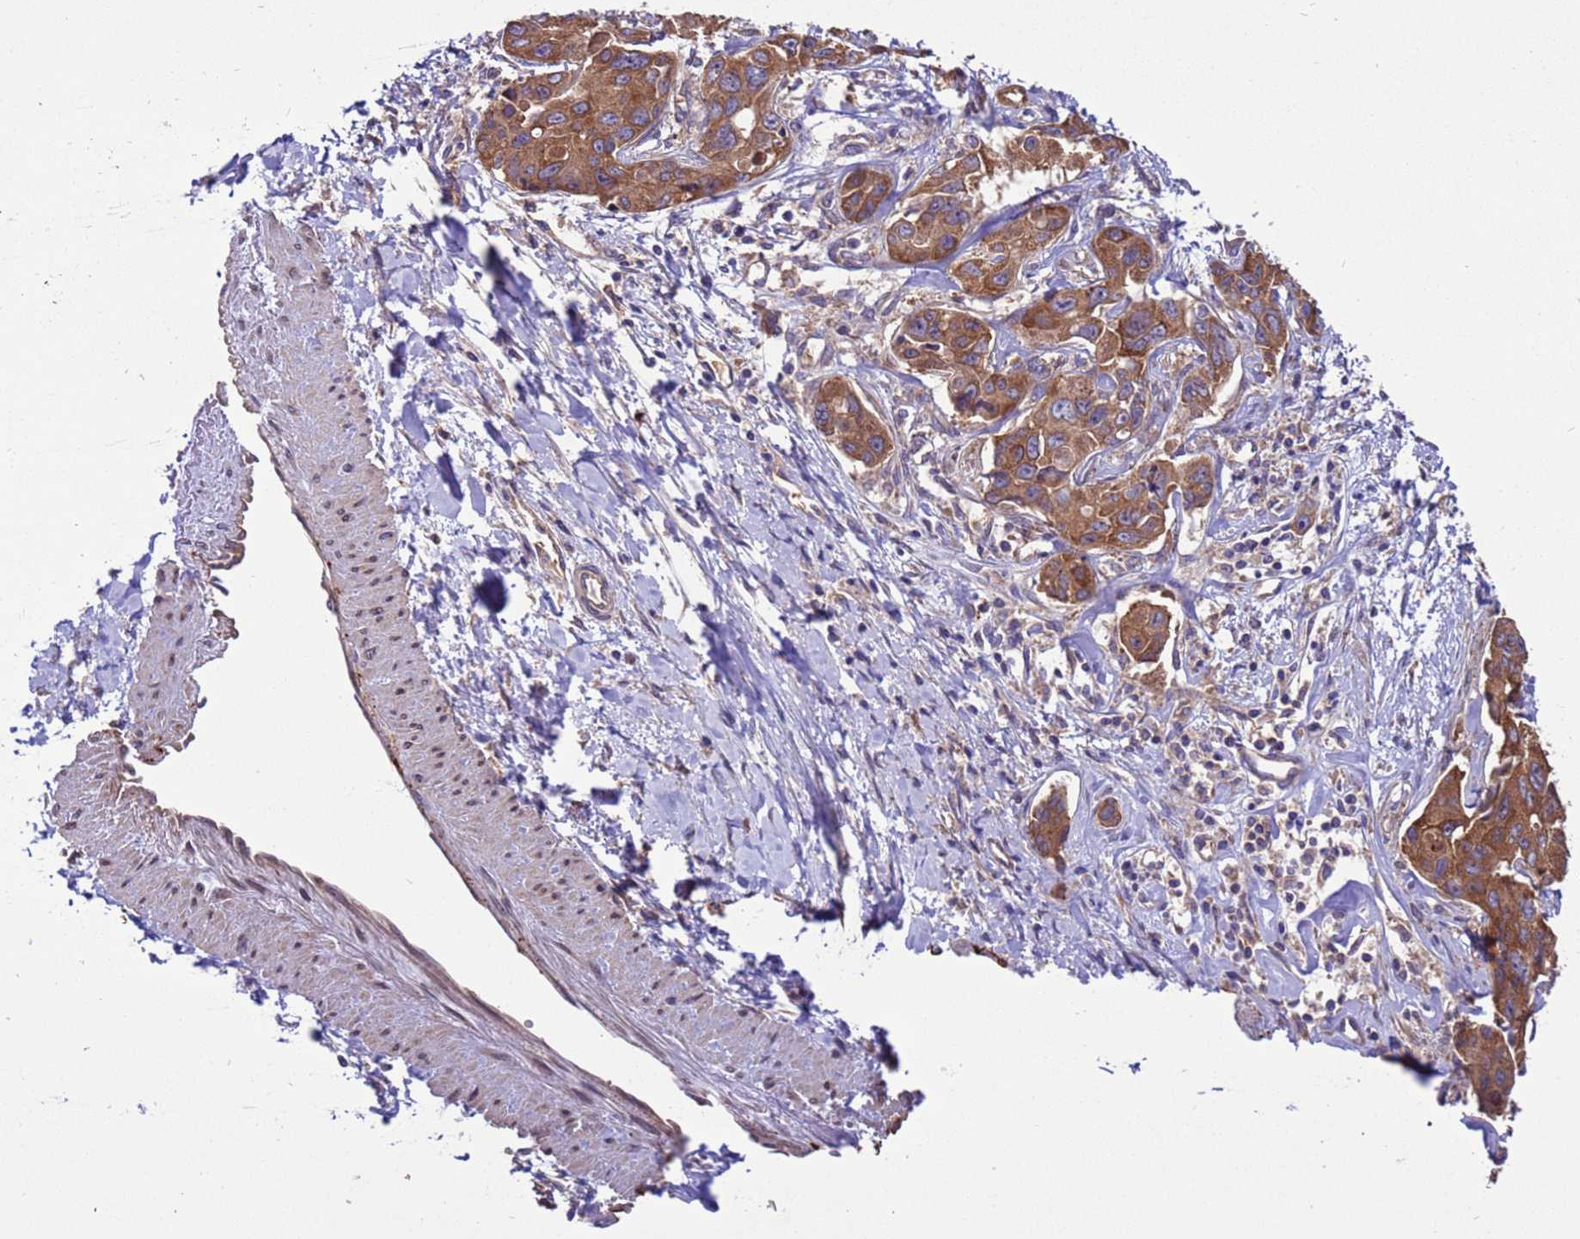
{"staining": {"intensity": "strong", "quantity": ">75%", "location": "cytoplasmic/membranous"}, "tissue": "liver cancer", "cell_type": "Tumor cells", "image_type": "cancer", "snomed": [{"axis": "morphology", "description": "Cholangiocarcinoma"}, {"axis": "topography", "description": "Liver"}], "caption": "Human liver cancer (cholangiocarcinoma) stained with a brown dye exhibits strong cytoplasmic/membranous positive staining in approximately >75% of tumor cells.", "gene": "ARHGAP12", "patient": {"sex": "male", "age": 59}}